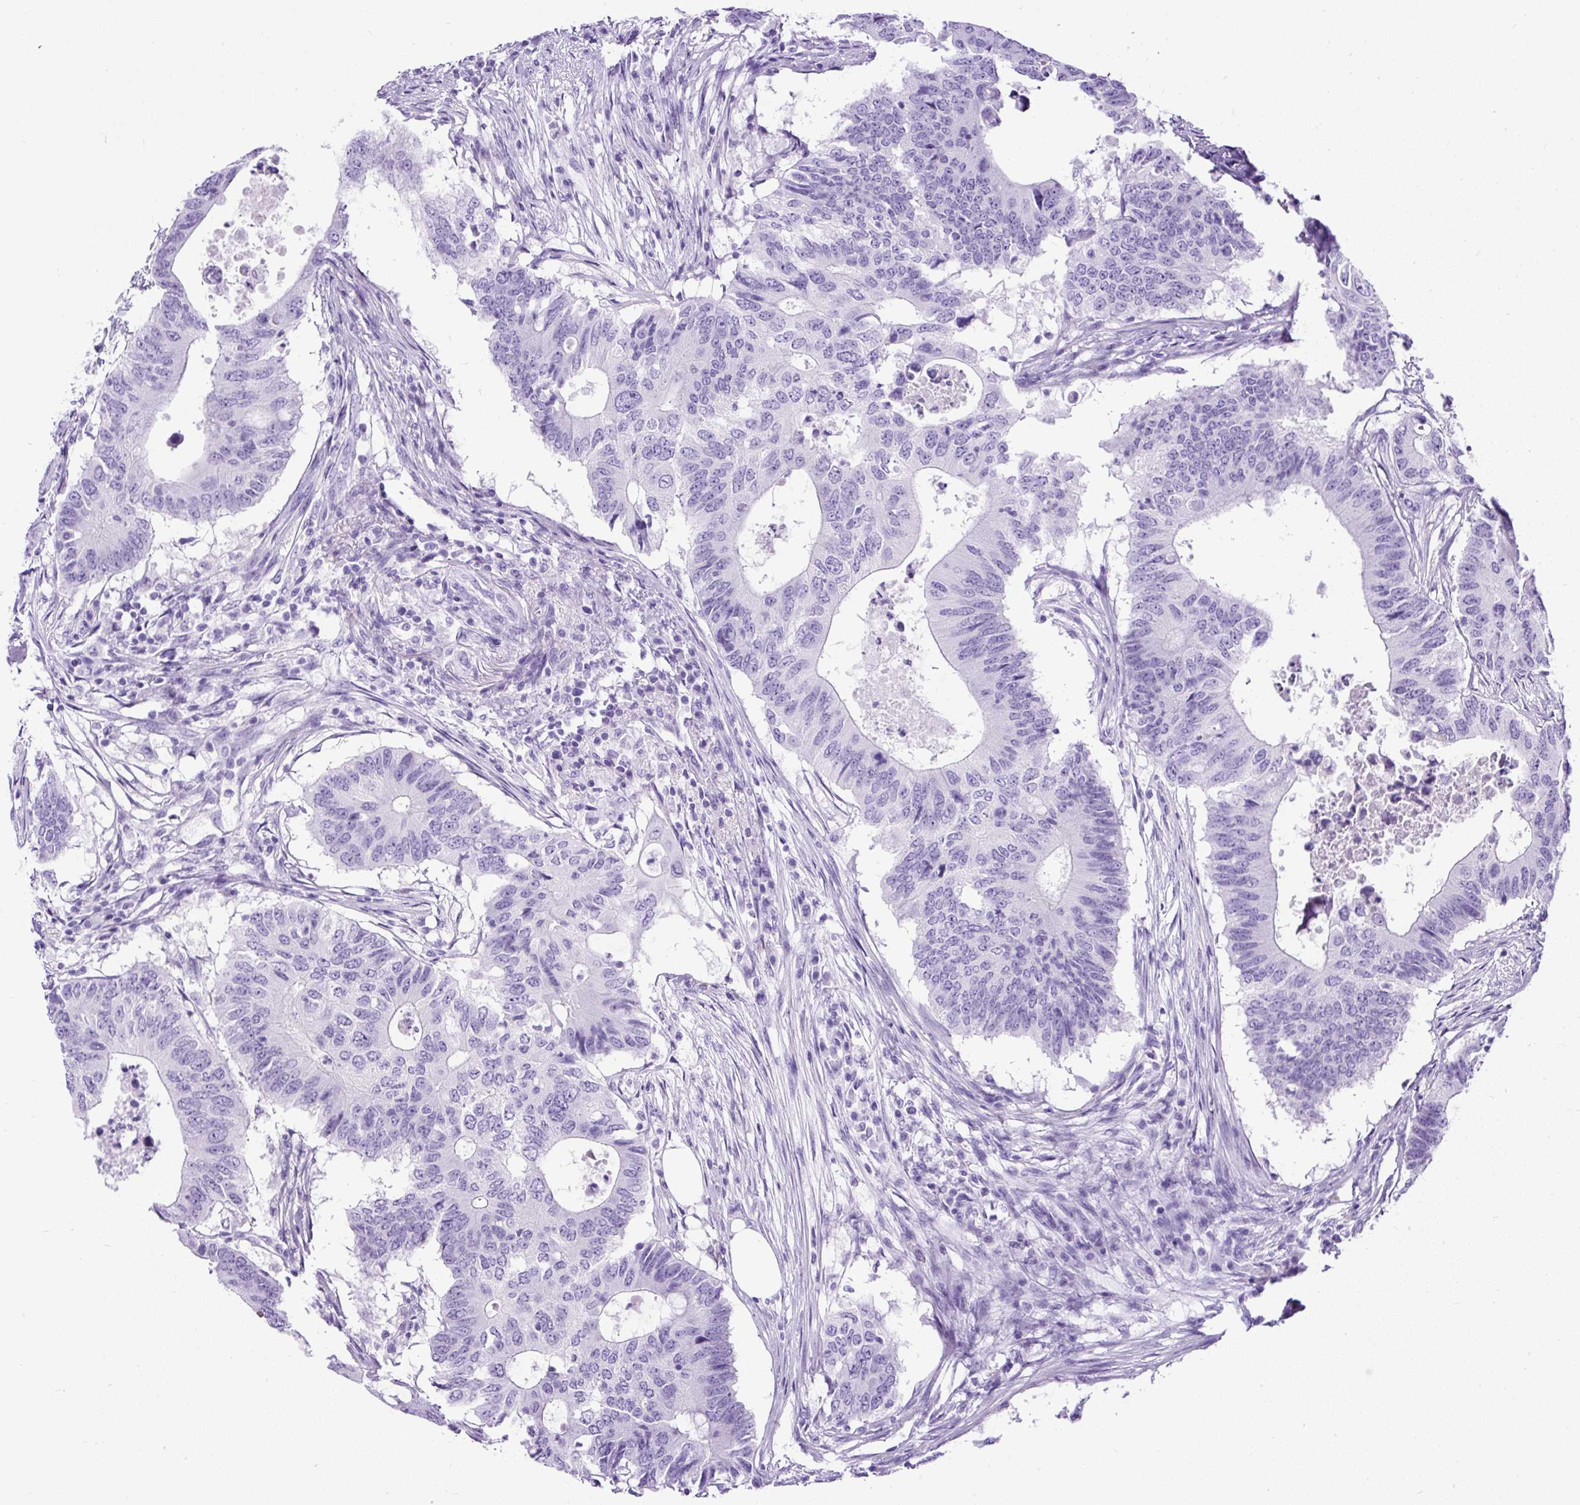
{"staining": {"intensity": "negative", "quantity": "none", "location": "none"}, "tissue": "colorectal cancer", "cell_type": "Tumor cells", "image_type": "cancer", "snomed": [{"axis": "morphology", "description": "Adenocarcinoma, NOS"}, {"axis": "topography", "description": "Colon"}], "caption": "There is no significant positivity in tumor cells of colorectal adenocarcinoma.", "gene": "PDIA2", "patient": {"sex": "male", "age": 71}}